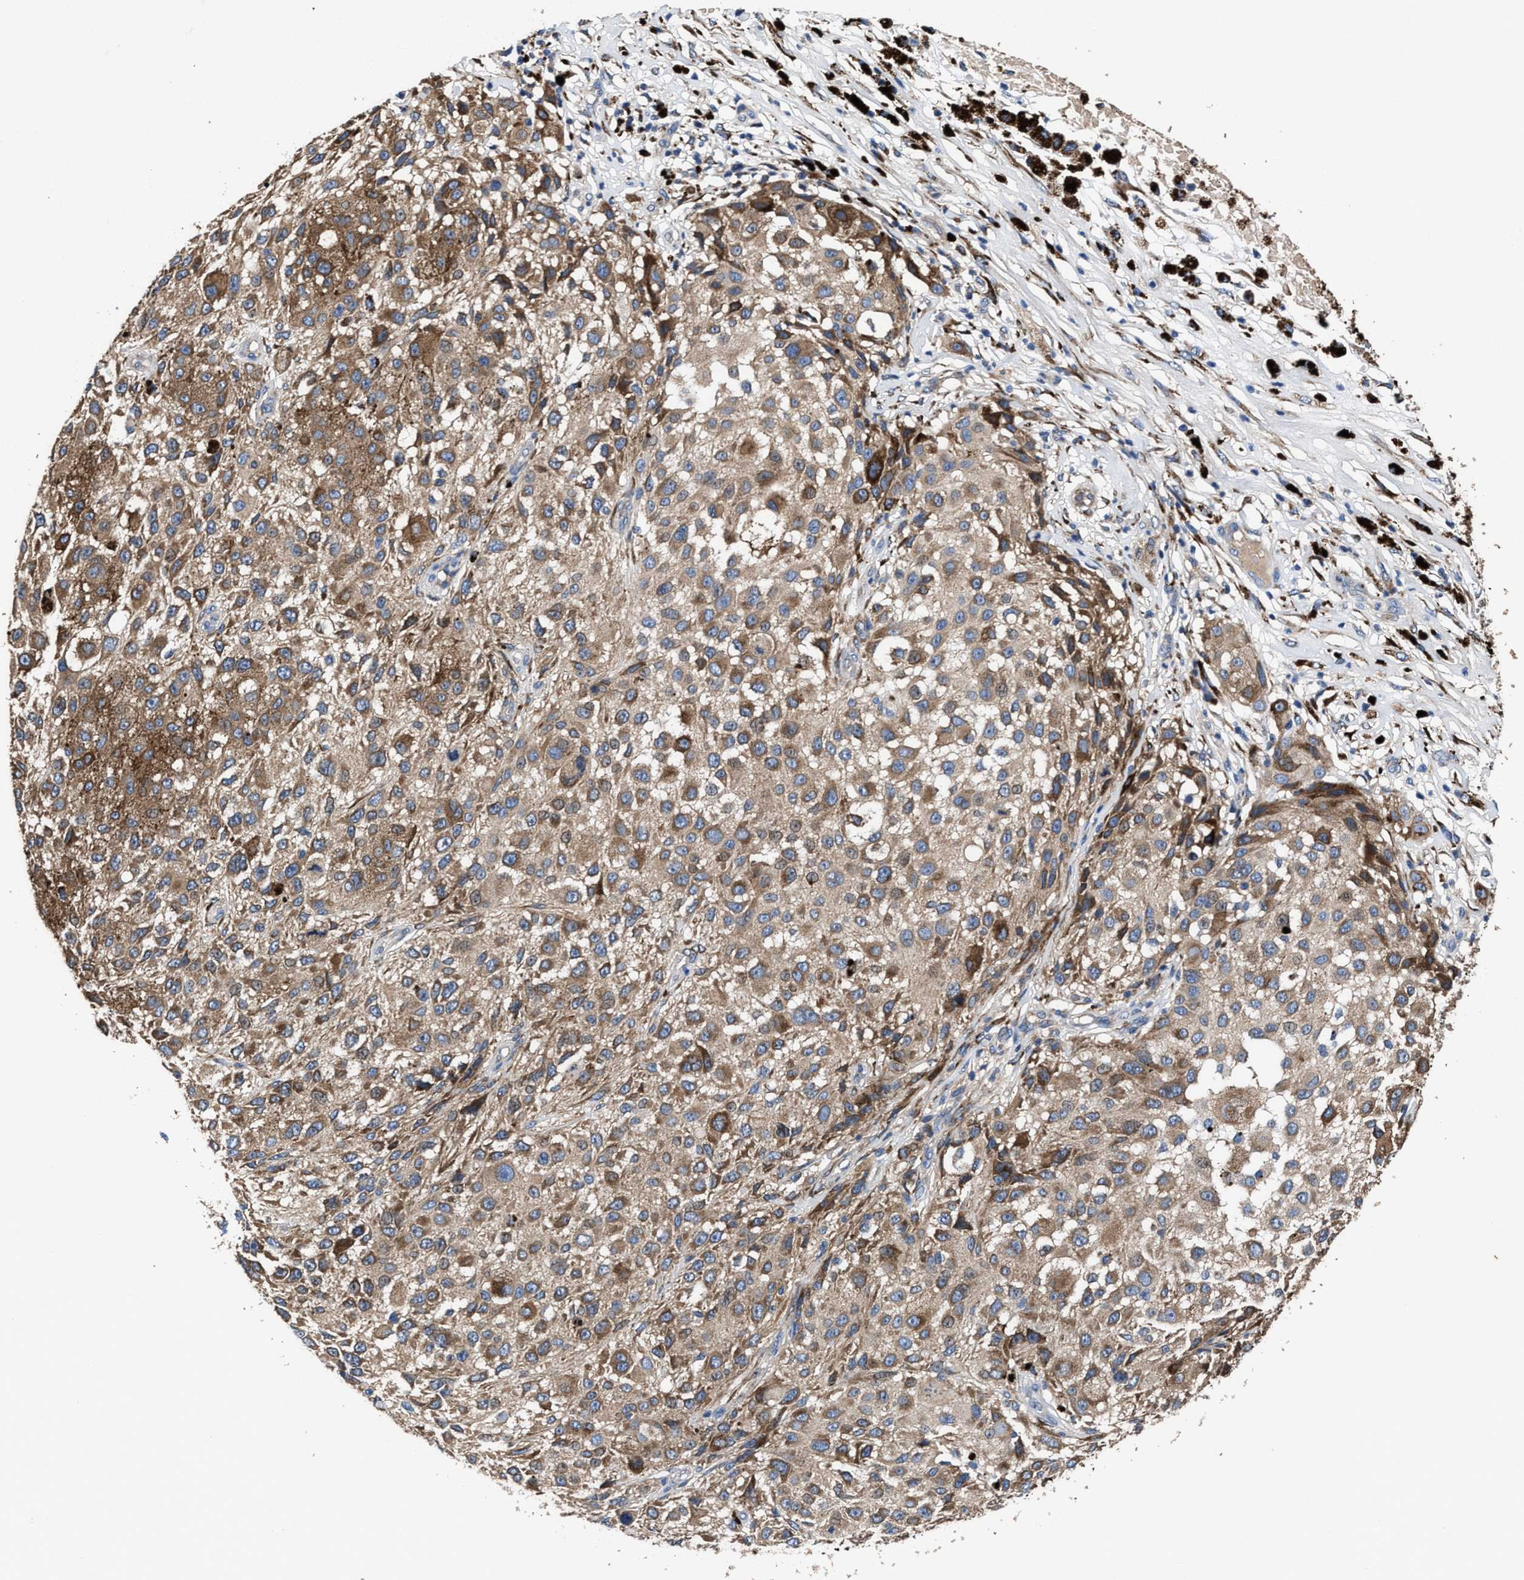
{"staining": {"intensity": "moderate", "quantity": ">75%", "location": "cytoplasmic/membranous"}, "tissue": "melanoma", "cell_type": "Tumor cells", "image_type": "cancer", "snomed": [{"axis": "morphology", "description": "Necrosis, NOS"}, {"axis": "morphology", "description": "Malignant melanoma, NOS"}, {"axis": "topography", "description": "Skin"}], "caption": "DAB immunohistochemical staining of malignant melanoma exhibits moderate cytoplasmic/membranous protein staining in about >75% of tumor cells.", "gene": "IDNK", "patient": {"sex": "female", "age": 87}}